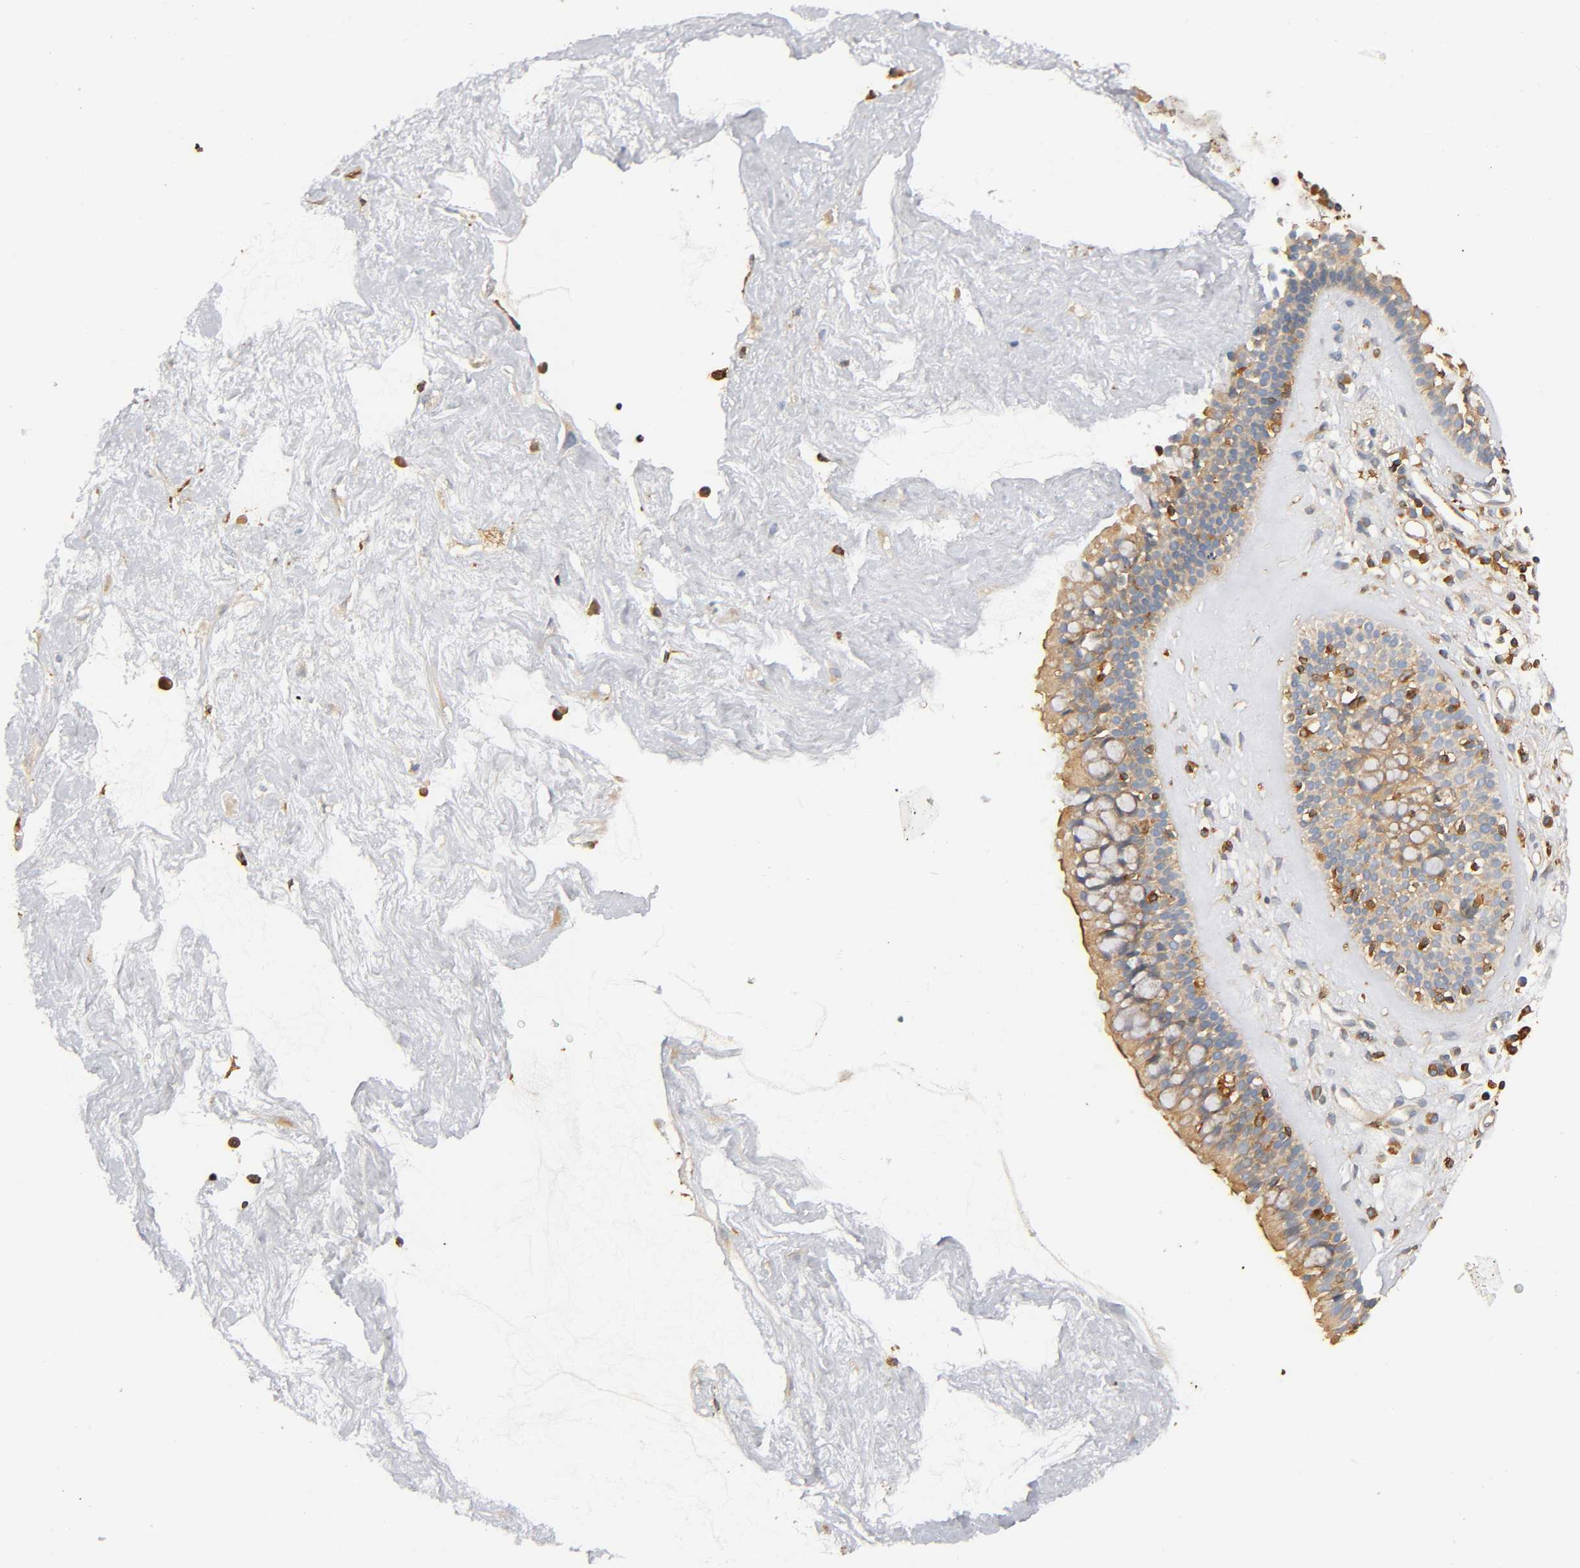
{"staining": {"intensity": "moderate", "quantity": ">75%", "location": "cytoplasmic/membranous"}, "tissue": "nasopharynx", "cell_type": "Respiratory epithelial cells", "image_type": "normal", "snomed": [{"axis": "morphology", "description": "Normal tissue, NOS"}, {"axis": "morphology", "description": "Inflammation, NOS"}, {"axis": "topography", "description": "Nasopharynx"}], "caption": "Human nasopharynx stained with a protein marker demonstrates moderate staining in respiratory epithelial cells.", "gene": "RHOA", "patient": {"sex": "male", "age": 48}}